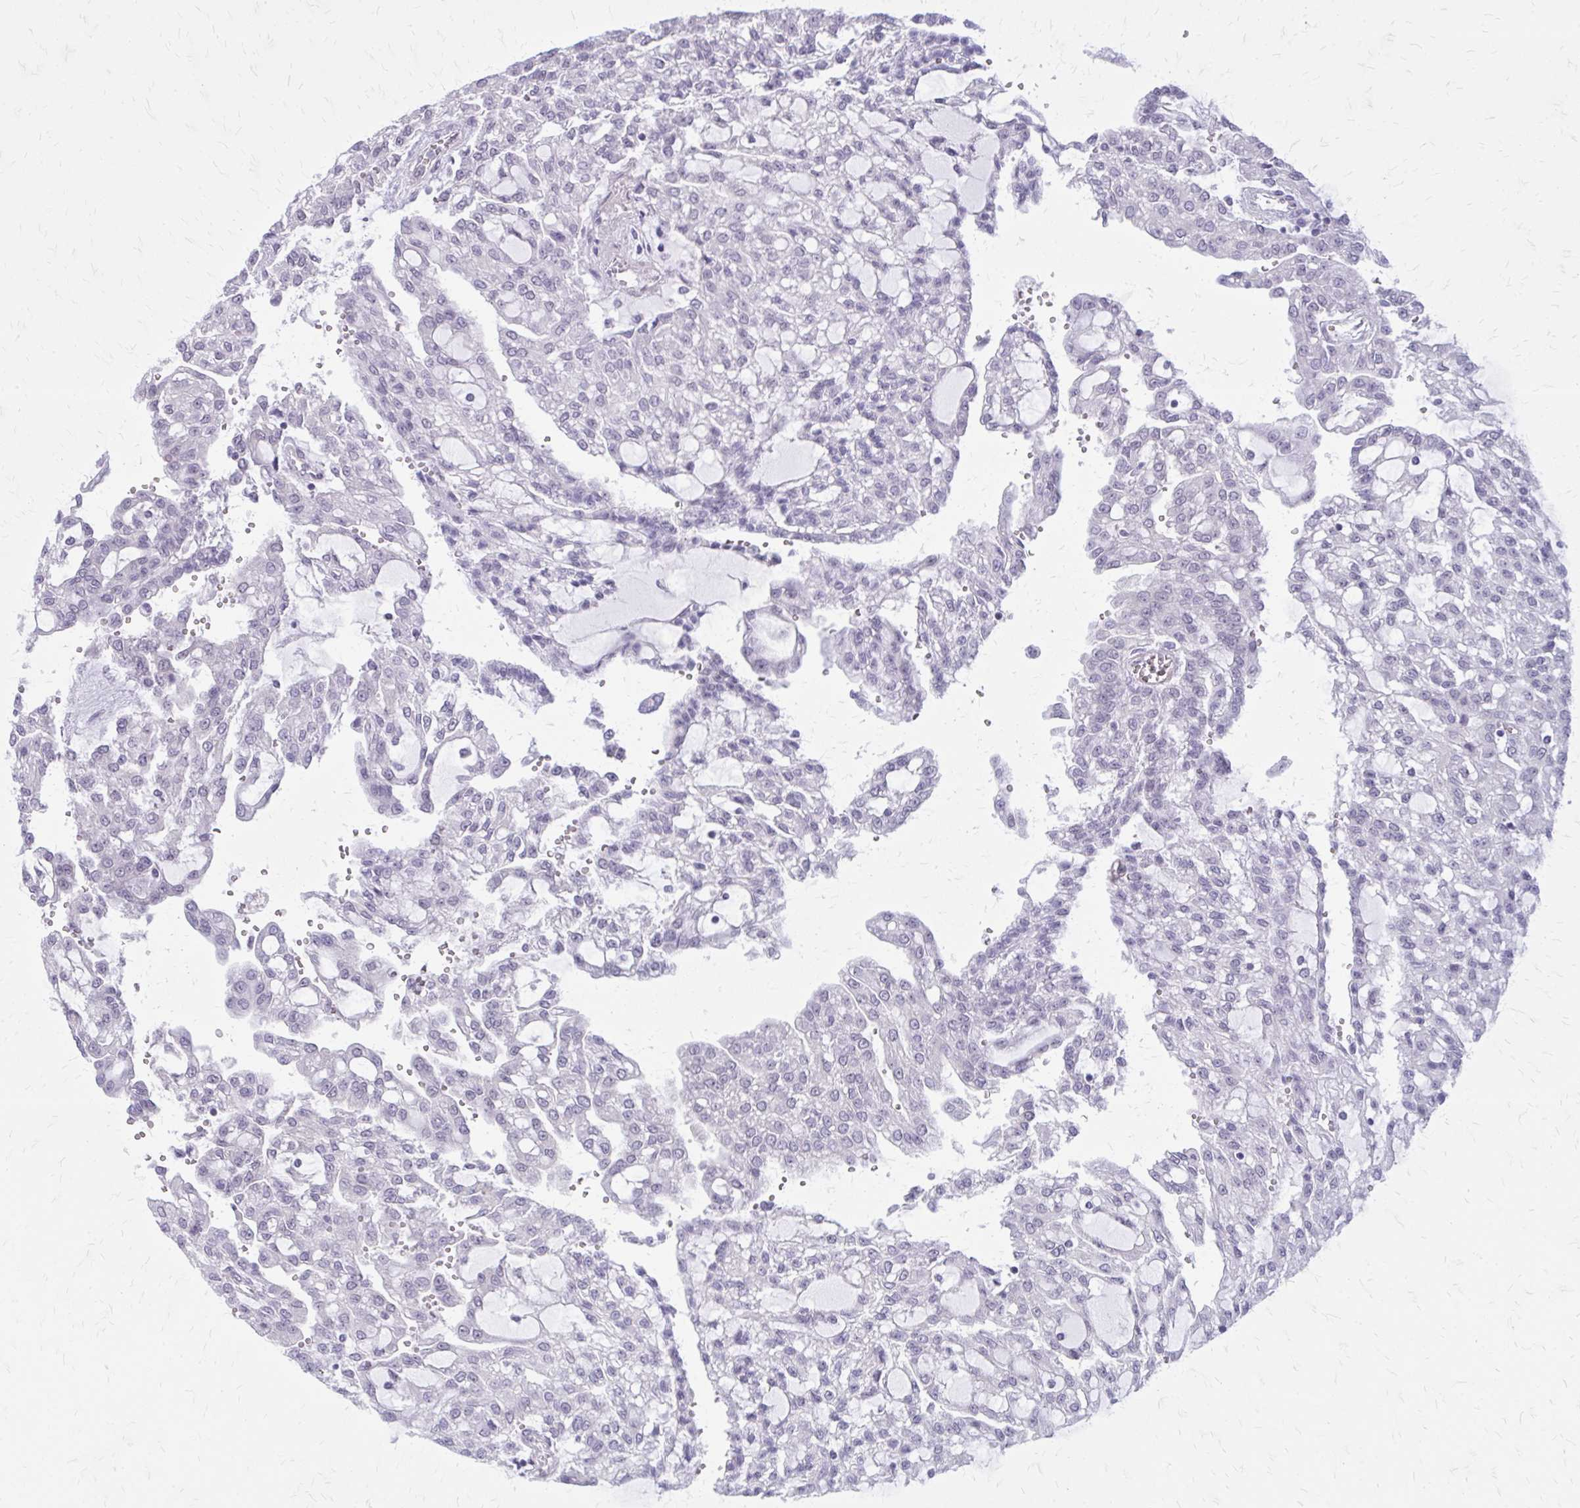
{"staining": {"intensity": "negative", "quantity": "none", "location": "none"}, "tissue": "renal cancer", "cell_type": "Tumor cells", "image_type": "cancer", "snomed": [{"axis": "morphology", "description": "Adenocarcinoma, NOS"}, {"axis": "topography", "description": "Kidney"}], "caption": "IHC image of renal cancer (adenocarcinoma) stained for a protein (brown), which displays no expression in tumor cells.", "gene": "PLCB1", "patient": {"sex": "male", "age": 63}}